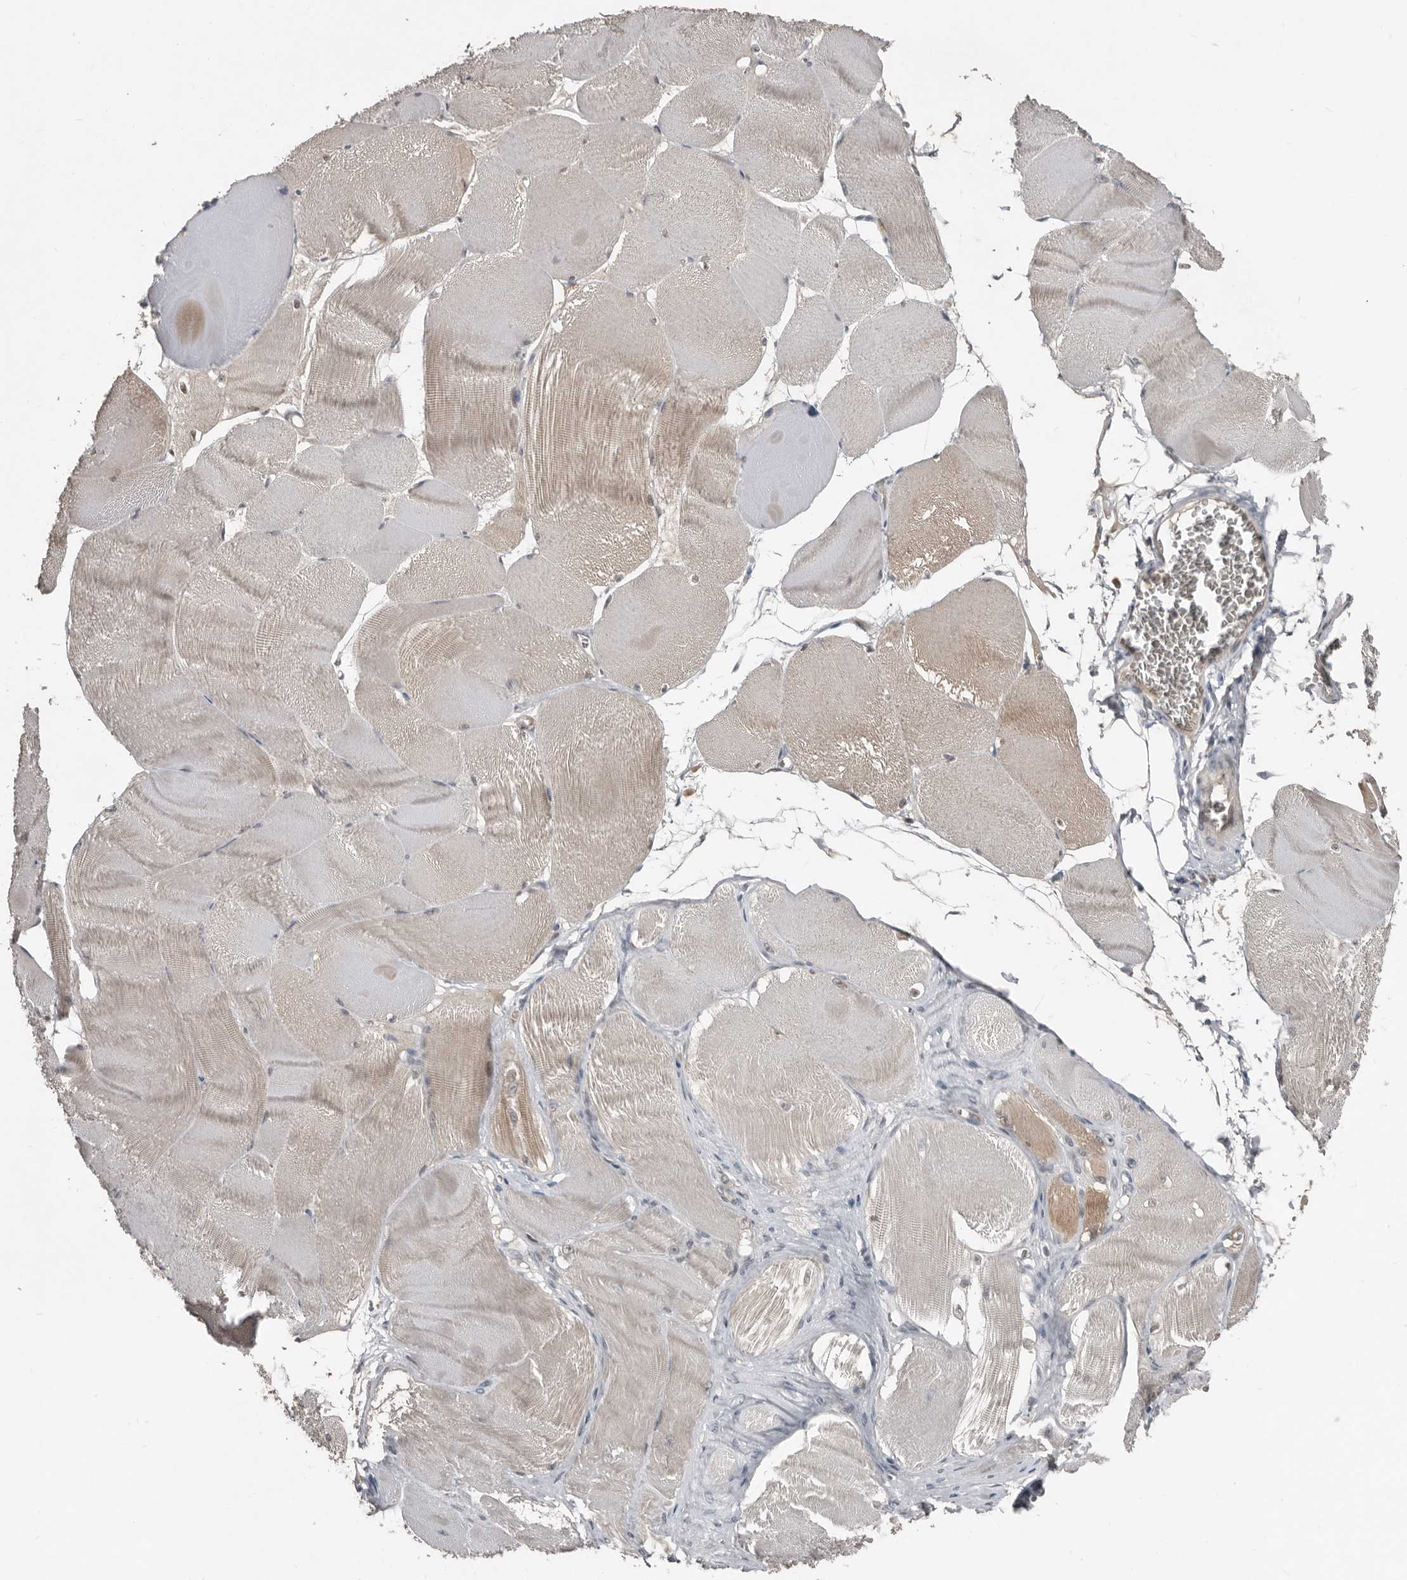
{"staining": {"intensity": "weak", "quantity": "<25%", "location": "cytoplasmic/membranous"}, "tissue": "skeletal muscle", "cell_type": "Myocytes", "image_type": "normal", "snomed": [{"axis": "morphology", "description": "Normal tissue, NOS"}, {"axis": "morphology", "description": "Basal cell carcinoma"}, {"axis": "topography", "description": "Skeletal muscle"}], "caption": "This is an immunohistochemistry (IHC) image of unremarkable skeletal muscle. There is no expression in myocytes.", "gene": "RBKS", "patient": {"sex": "female", "age": 64}}